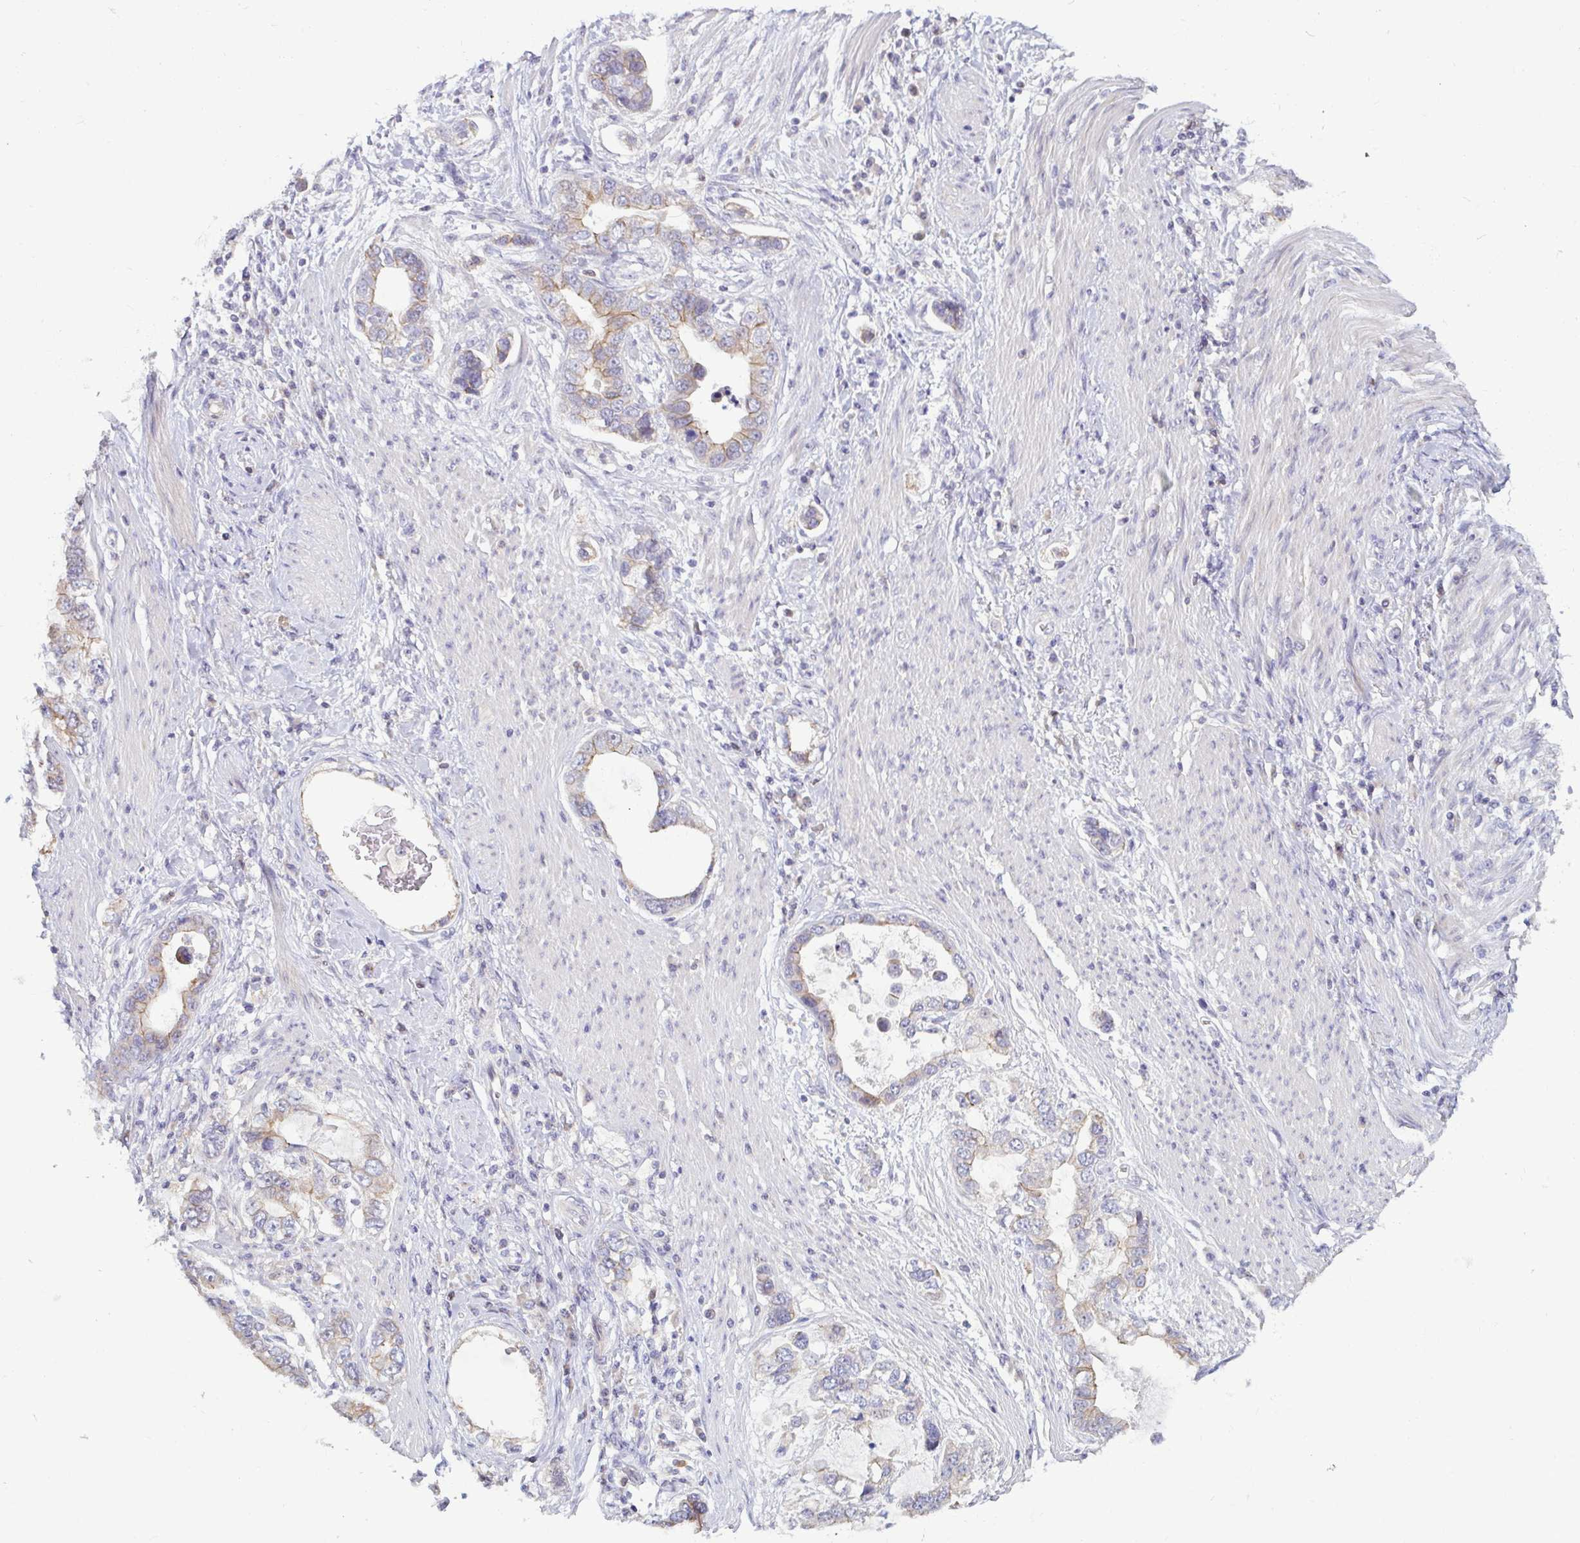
{"staining": {"intensity": "moderate", "quantity": "<25%", "location": "cytoplasmic/membranous"}, "tissue": "stomach cancer", "cell_type": "Tumor cells", "image_type": "cancer", "snomed": [{"axis": "morphology", "description": "Adenocarcinoma, NOS"}, {"axis": "topography", "description": "Stomach, lower"}], "caption": "There is low levels of moderate cytoplasmic/membranous expression in tumor cells of stomach adenocarcinoma, as demonstrated by immunohistochemical staining (brown color).", "gene": "GSTM1", "patient": {"sex": "female", "age": 93}}